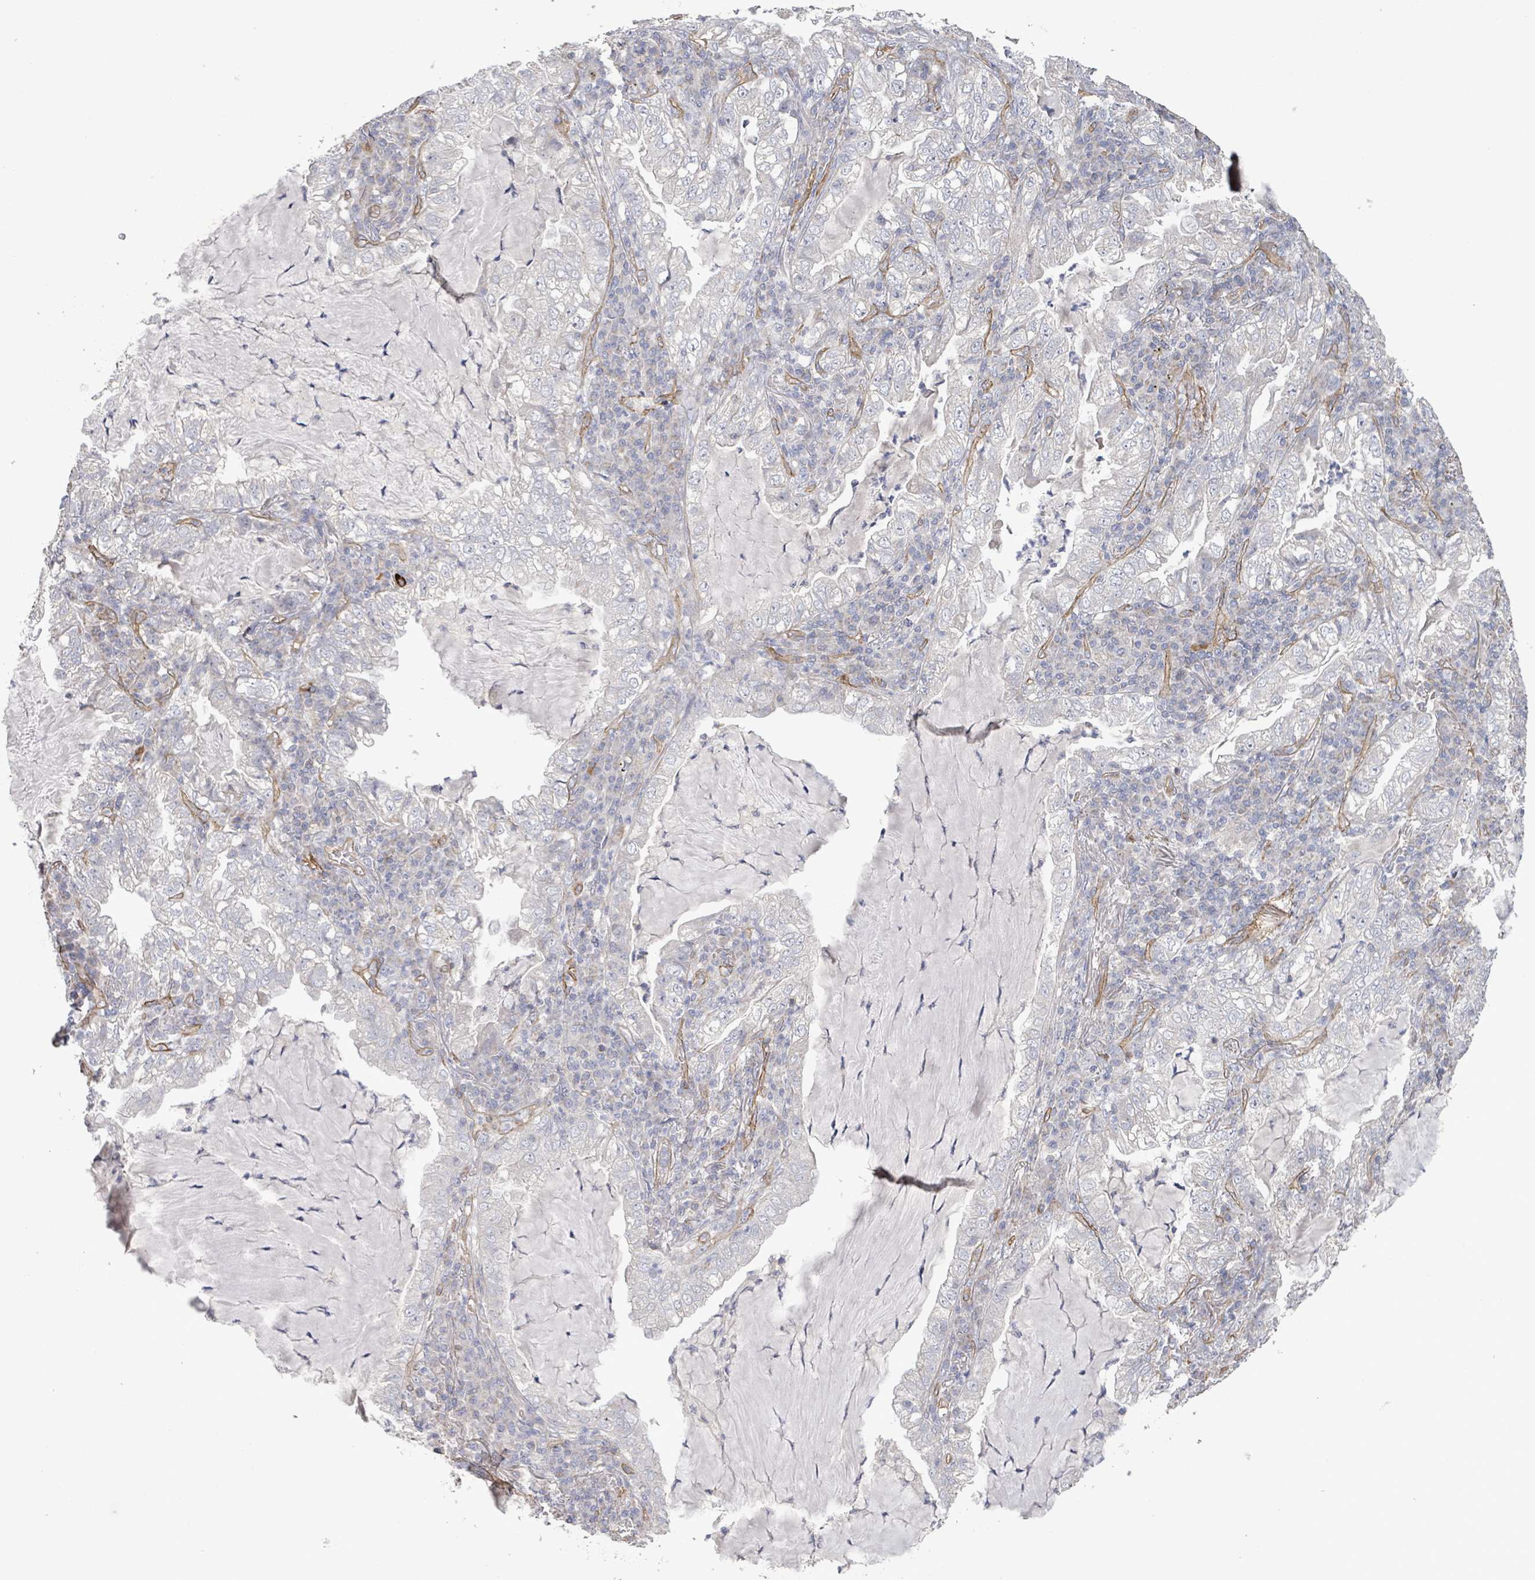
{"staining": {"intensity": "negative", "quantity": "none", "location": "none"}, "tissue": "lung cancer", "cell_type": "Tumor cells", "image_type": "cancer", "snomed": [{"axis": "morphology", "description": "Adenocarcinoma, NOS"}, {"axis": "topography", "description": "Lung"}], "caption": "Immunohistochemistry of lung adenocarcinoma reveals no staining in tumor cells.", "gene": "KANK3", "patient": {"sex": "female", "age": 73}}